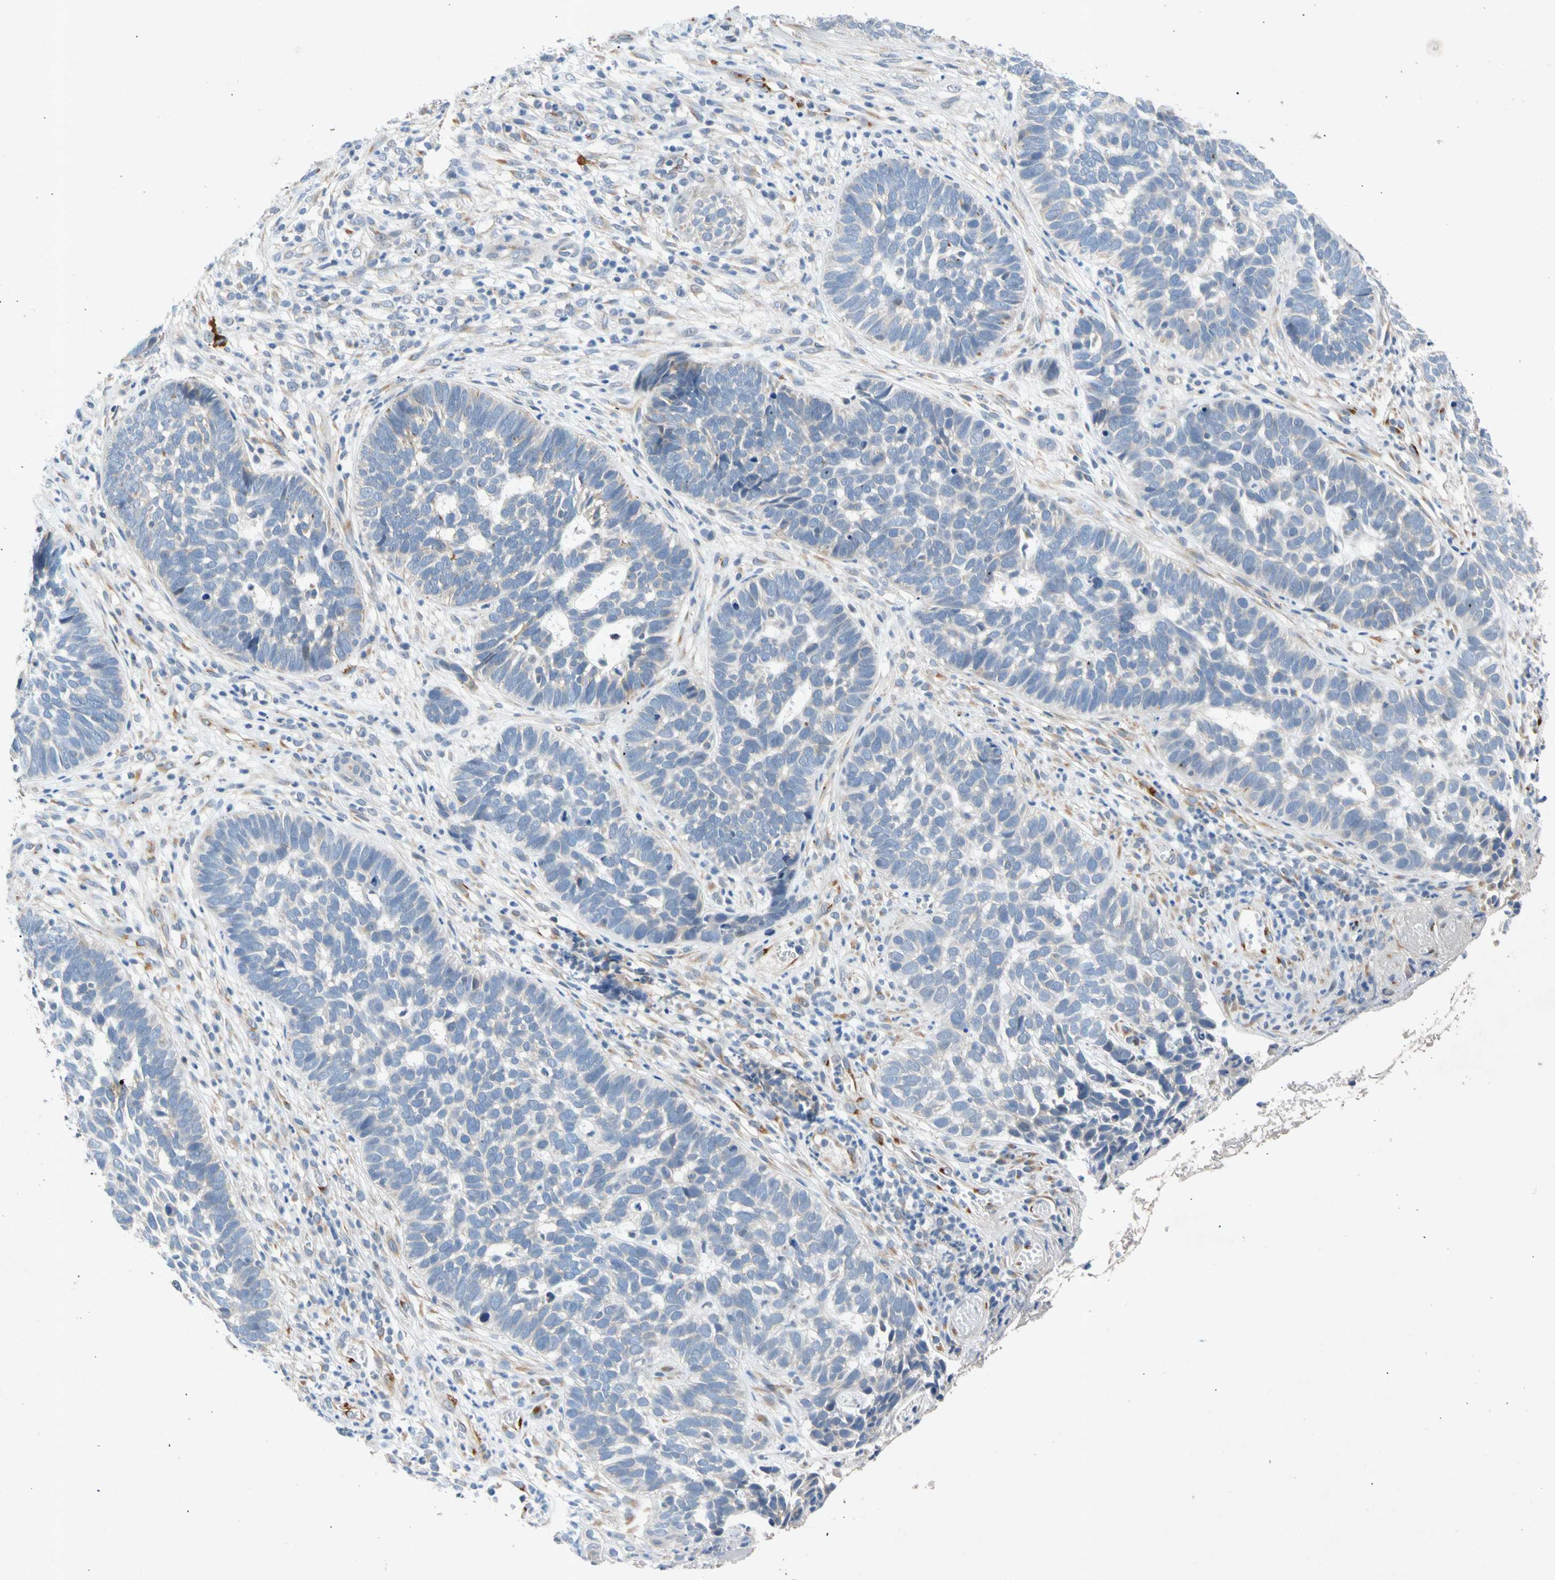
{"staining": {"intensity": "negative", "quantity": "none", "location": "none"}, "tissue": "skin cancer", "cell_type": "Tumor cells", "image_type": "cancer", "snomed": [{"axis": "morphology", "description": "Basal cell carcinoma"}, {"axis": "topography", "description": "Skin"}], "caption": "Protein analysis of skin cancer (basal cell carcinoma) reveals no significant staining in tumor cells.", "gene": "GASK1B", "patient": {"sex": "male", "age": 87}}